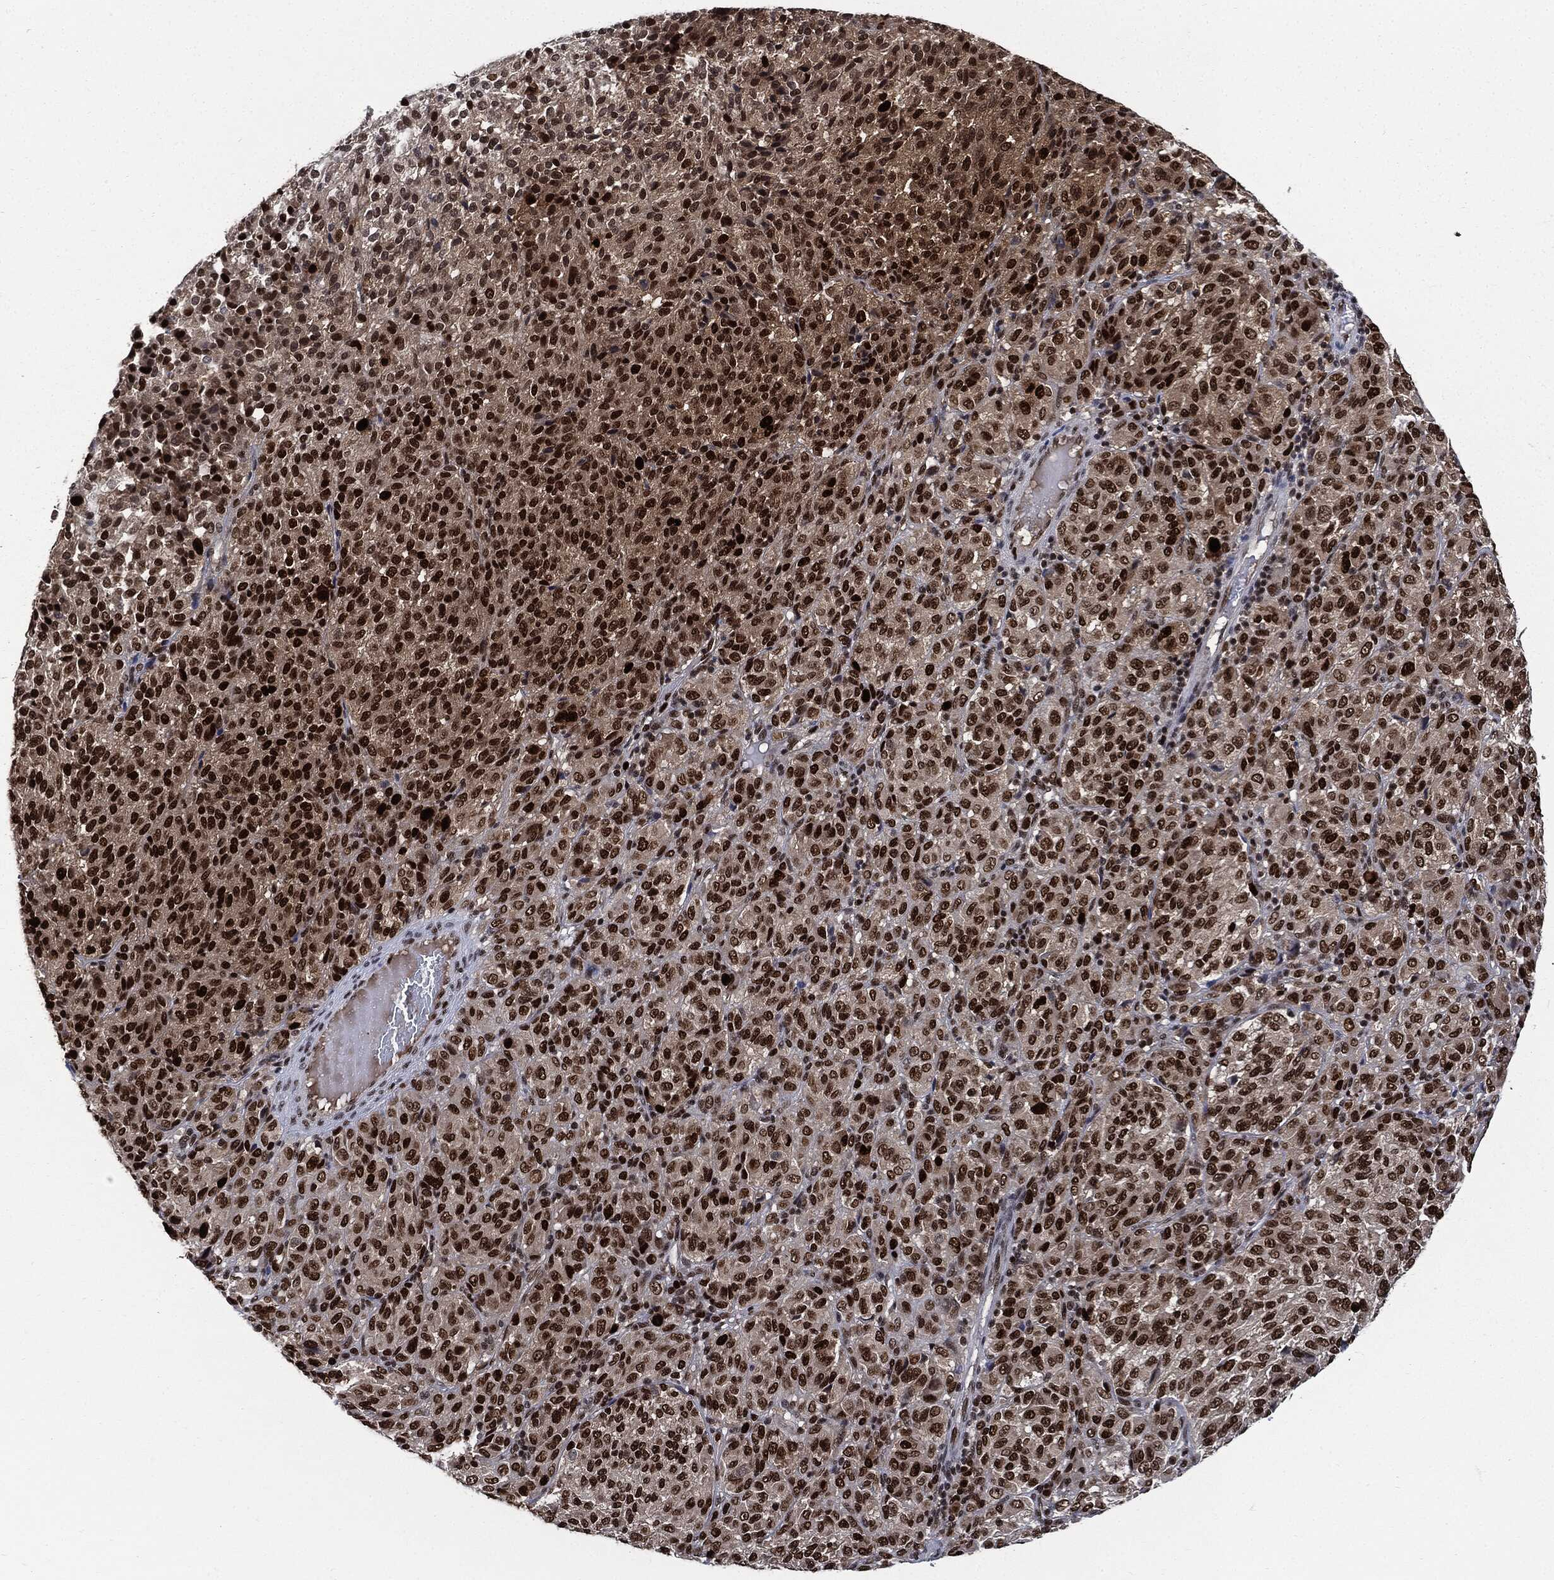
{"staining": {"intensity": "strong", "quantity": ">75%", "location": "nuclear"}, "tissue": "melanoma", "cell_type": "Tumor cells", "image_type": "cancer", "snomed": [{"axis": "morphology", "description": "Malignant melanoma, Metastatic site"}, {"axis": "topography", "description": "Brain"}], "caption": "About >75% of tumor cells in melanoma demonstrate strong nuclear protein positivity as visualized by brown immunohistochemical staining.", "gene": "PCNA", "patient": {"sex": "female", "age": 56}}